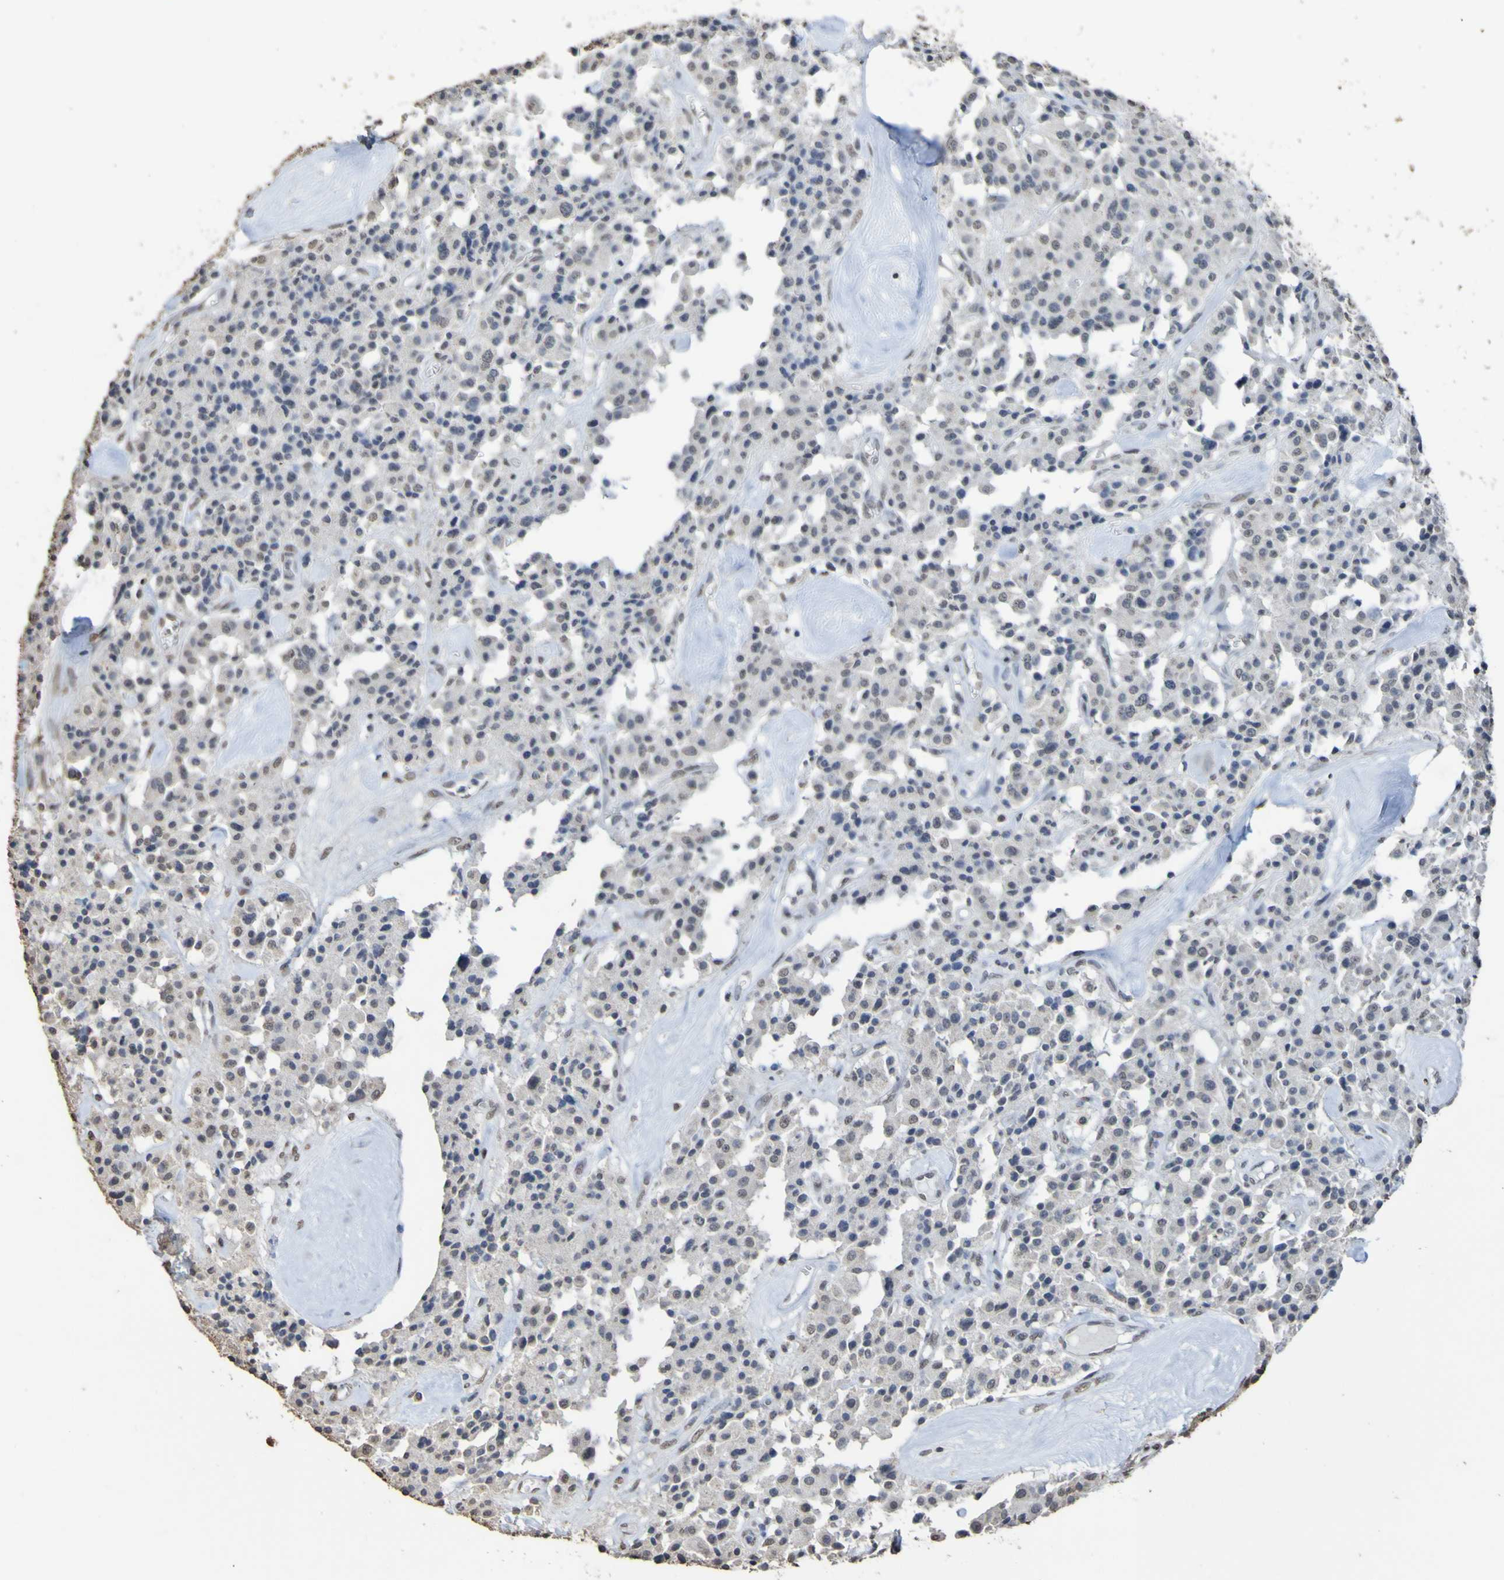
{"staining": {"intensity": "negative", "quantity": "none", "location": "none"}, "tissue": "carcinoid", "cell_type": "Tumor cells", "image_type": "cancer", "snomed": [{"axis": "morphology", "description": "Carcinoid, malignant, NOS"}, {"axis": "topography", "description": "Lung"}], "caption": "This is an IHC image of malignant carcinoid. There is no expression in tumor cells.", "gene": "ALKBH2", "patient": {"sex": "male", "age": 30}}